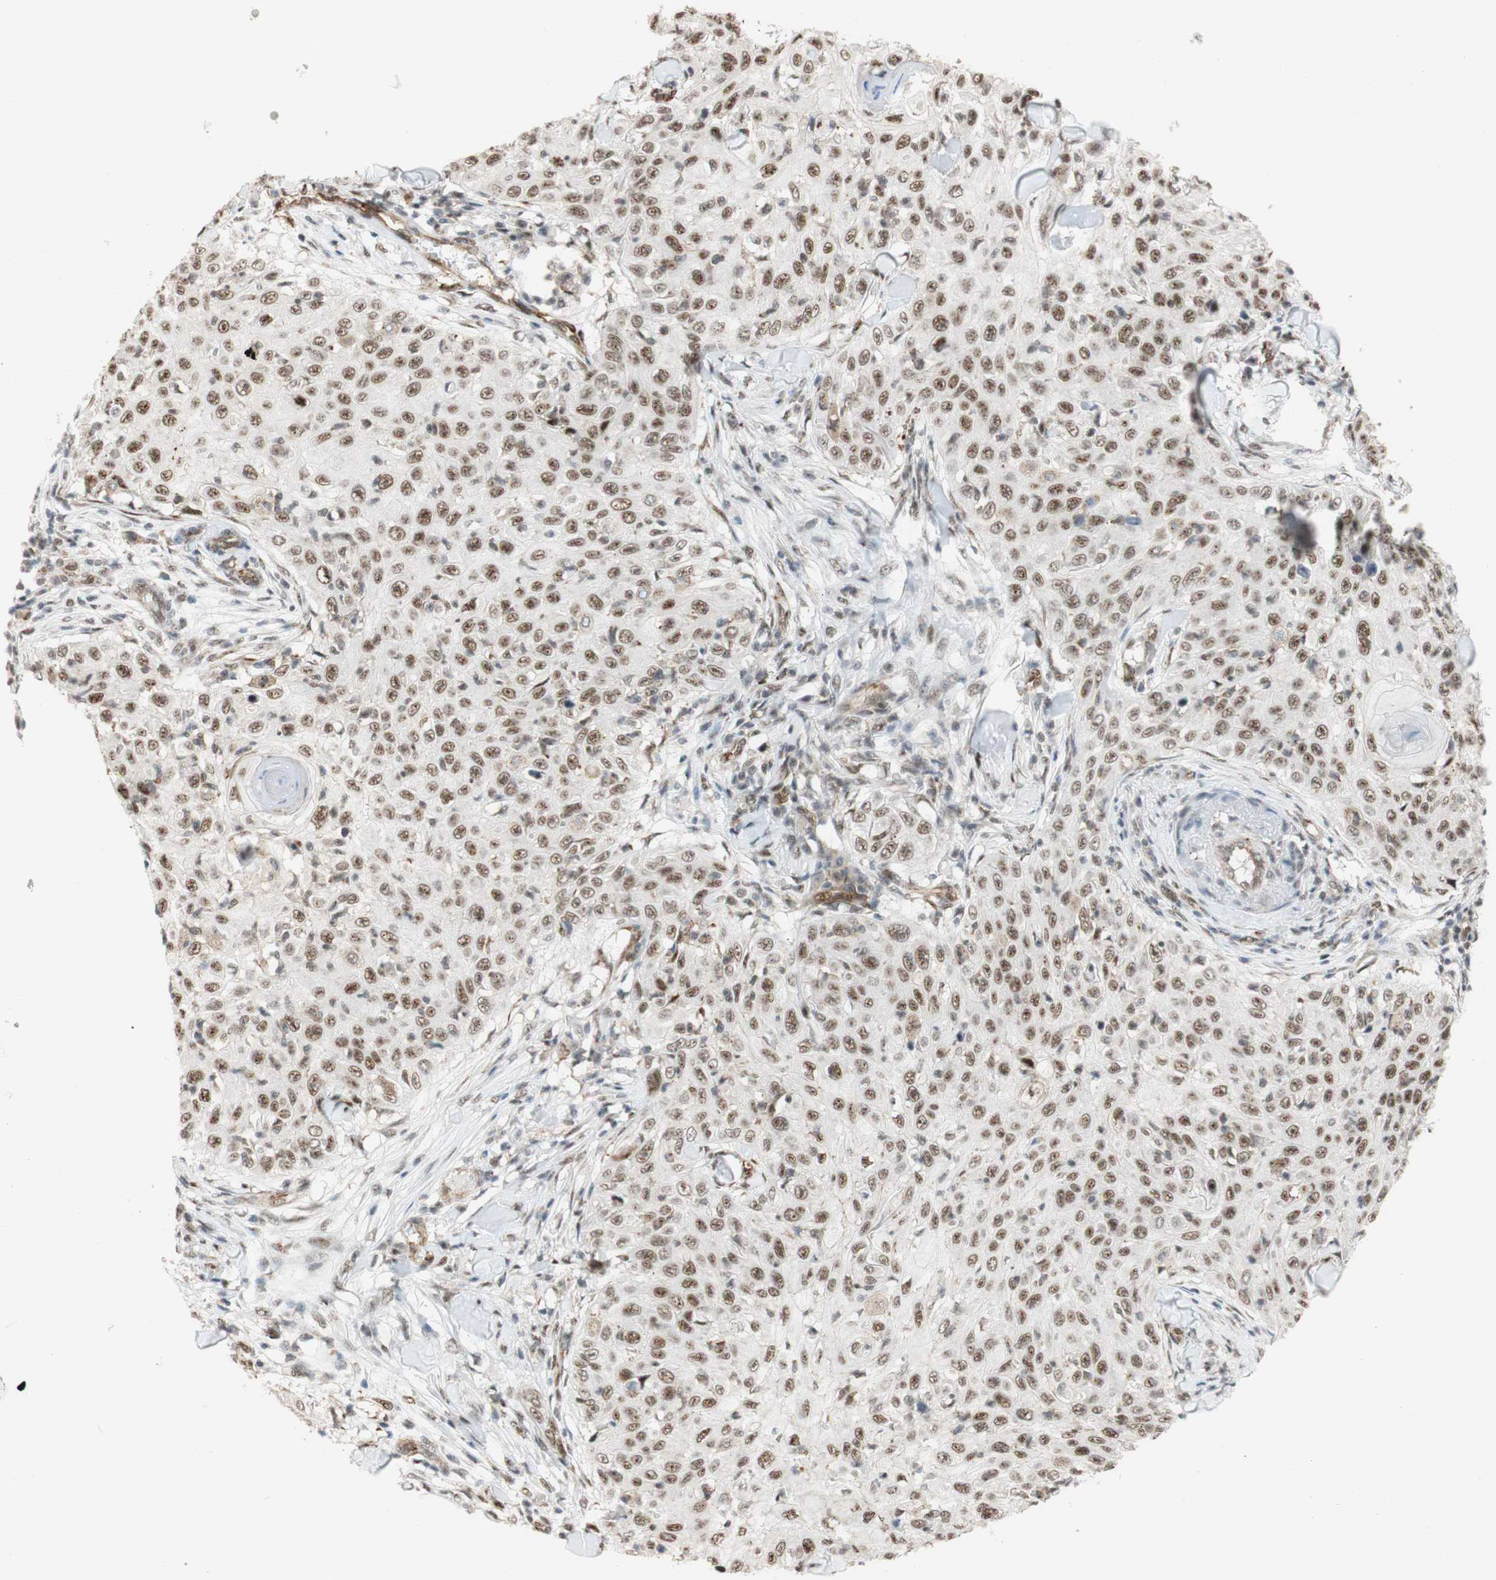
{"staining": {"intensity": "moderate", "quantity": ">75%", "location": "nuclear"}, "tissue": "skin cancer", "cell_type": "Tumor cells", "image_type": "cancer", "snomed": [{"axis": "morphology", "description": "Squamous cell carcinoma, NOS"}, {"axis": "topography", "description": "Skin"}], "caption": "This image displays immunohistochemistry staining of human skin cancer, with medium moderate nuclear expression in approximately >75% of tumor cells.", "gene": "SAP18", "patient": {"sex": "male", "age": 86}}